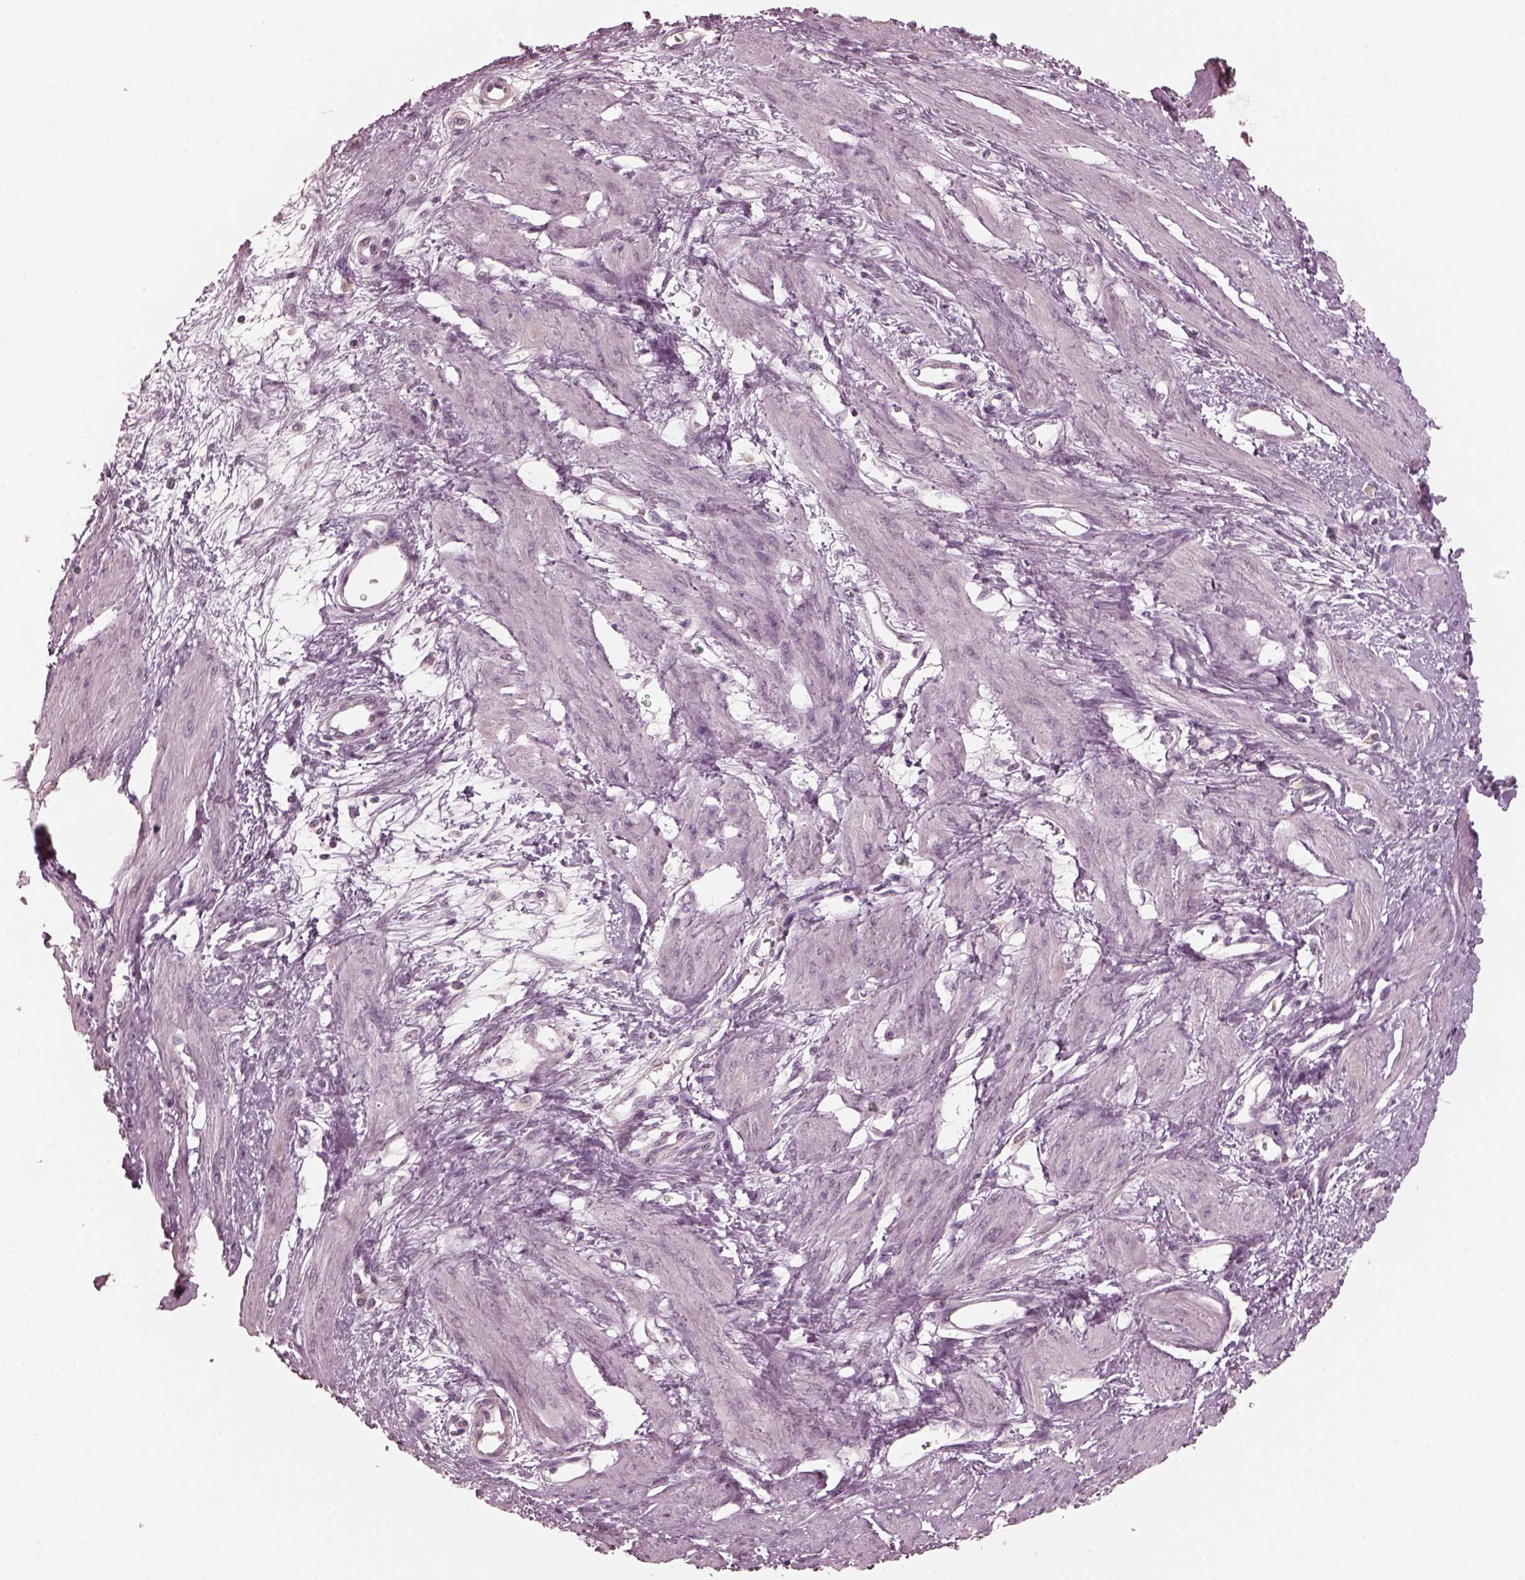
{"staining": {"intensity": "negative", "quantity": "none", "location": "none"}, "tissue": "smooth muscle", "cell_type": "Smooth muscle cells", "image_type": "normal", "snomed": [{"axis": "morphology", "description": "Normal tissue, NOS"}, {"axis": "topography", "description": "Smooth muscle"}, {"axis": "topography", "description": "Uterus"}], "caption": "DAB immunohistochemical staining of unremarkable smooth muscle reveals no significant expression in smooth muscle cells.", "gene": "RGS7", "patient": {"sex": "female", "age": 39}}